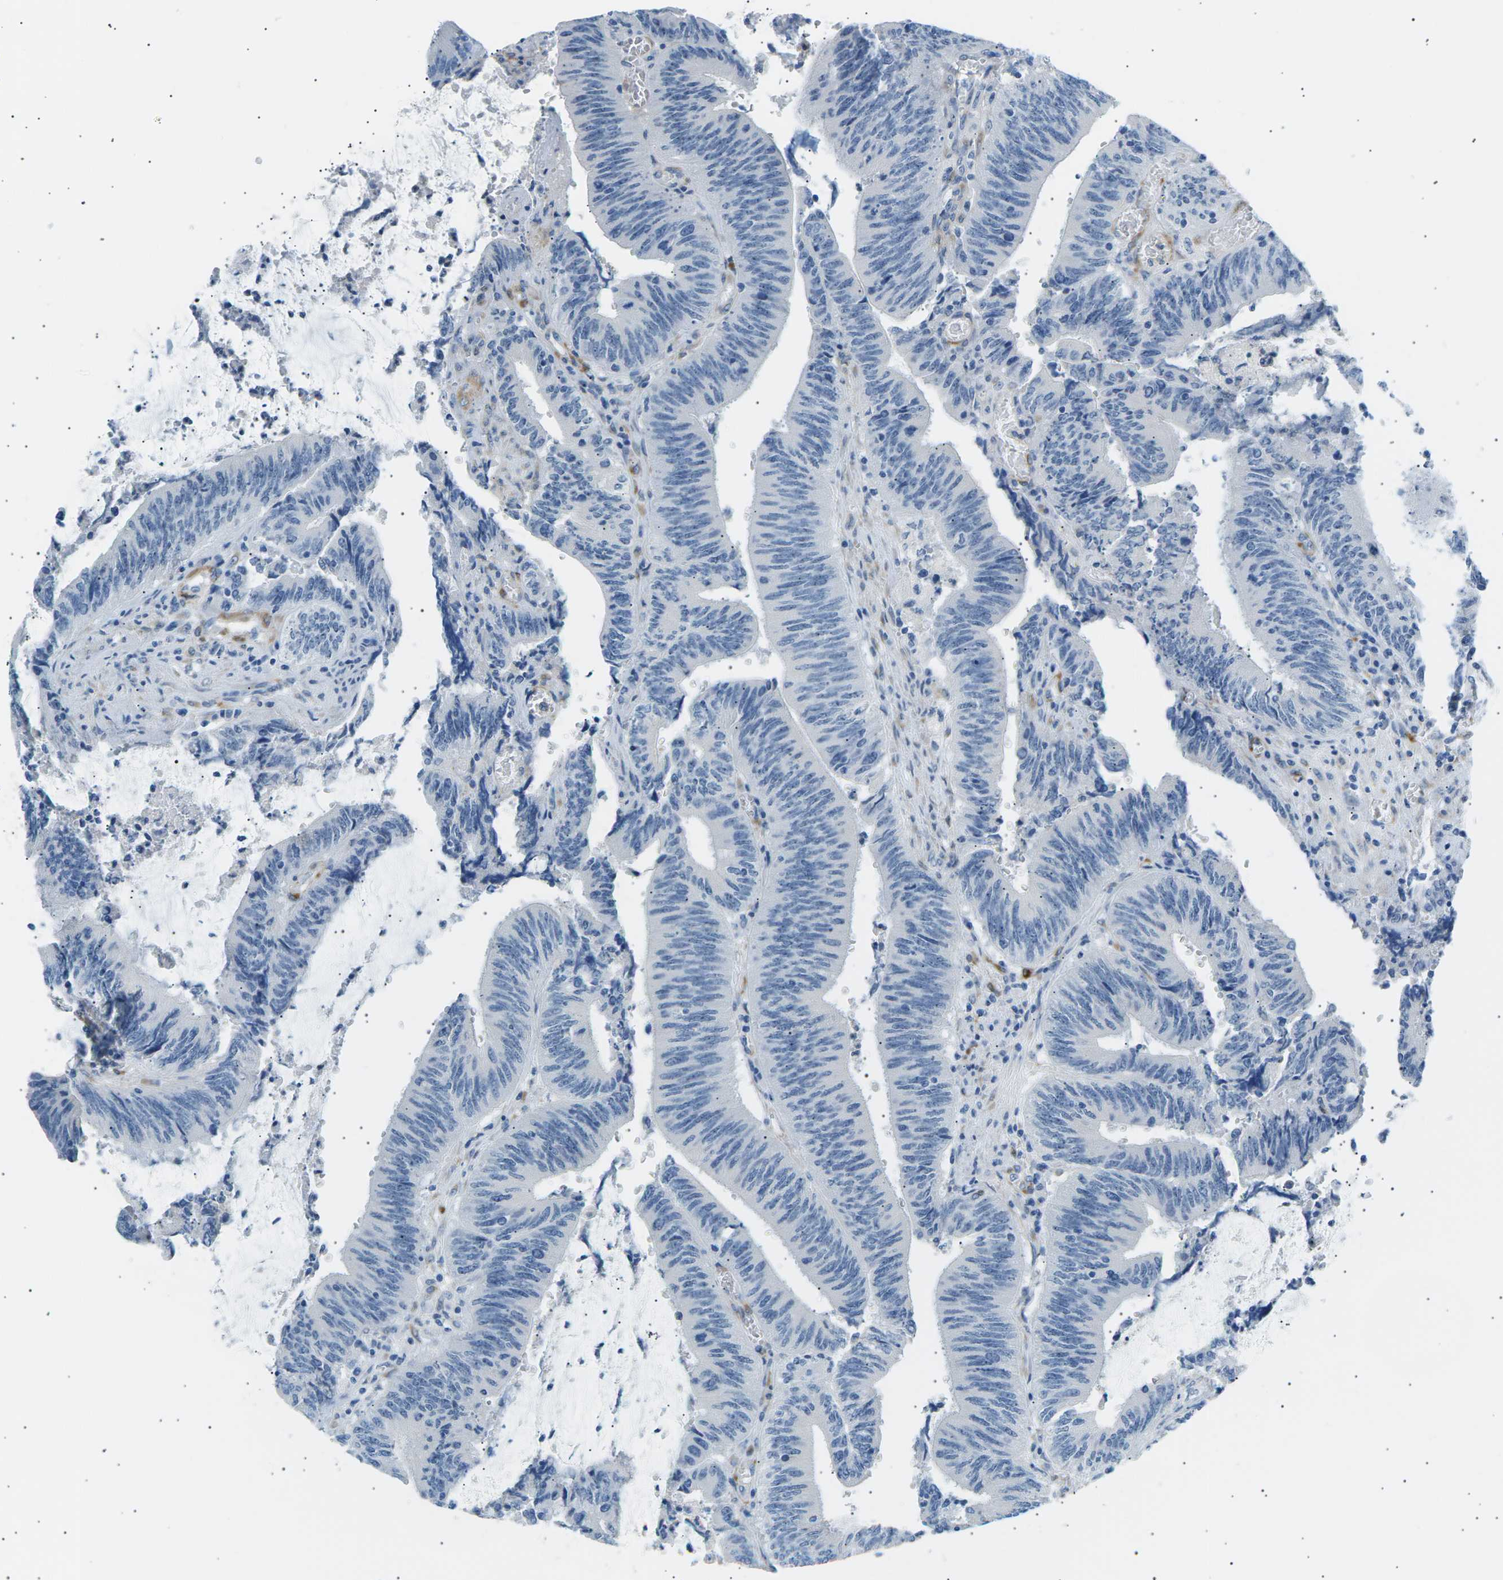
{"staining": {"intensity": "negative", "quantity": "none", "location": "none"}, "tissue": "colorectal cancer", "cell_type": "Tumor cells", "image_type": "cancer", "snomed": [{"axis": "morphology", "description": "Normal tissue, NOS"}, {"axis": "morphology", "description": "Adenocarcinoma, NOS"}, {"axis": "topography", "description": "Rectum"}], "caption": "This micrograph is of adenocarcinoma (colorectal) stained with immunohistochemistry to label a protein in brown with the nuclei are counter-stained blue. There is no staining in tumor cells.", "gene": "SEPTIN5", "patient": {"sex": "female", "age": 66}}